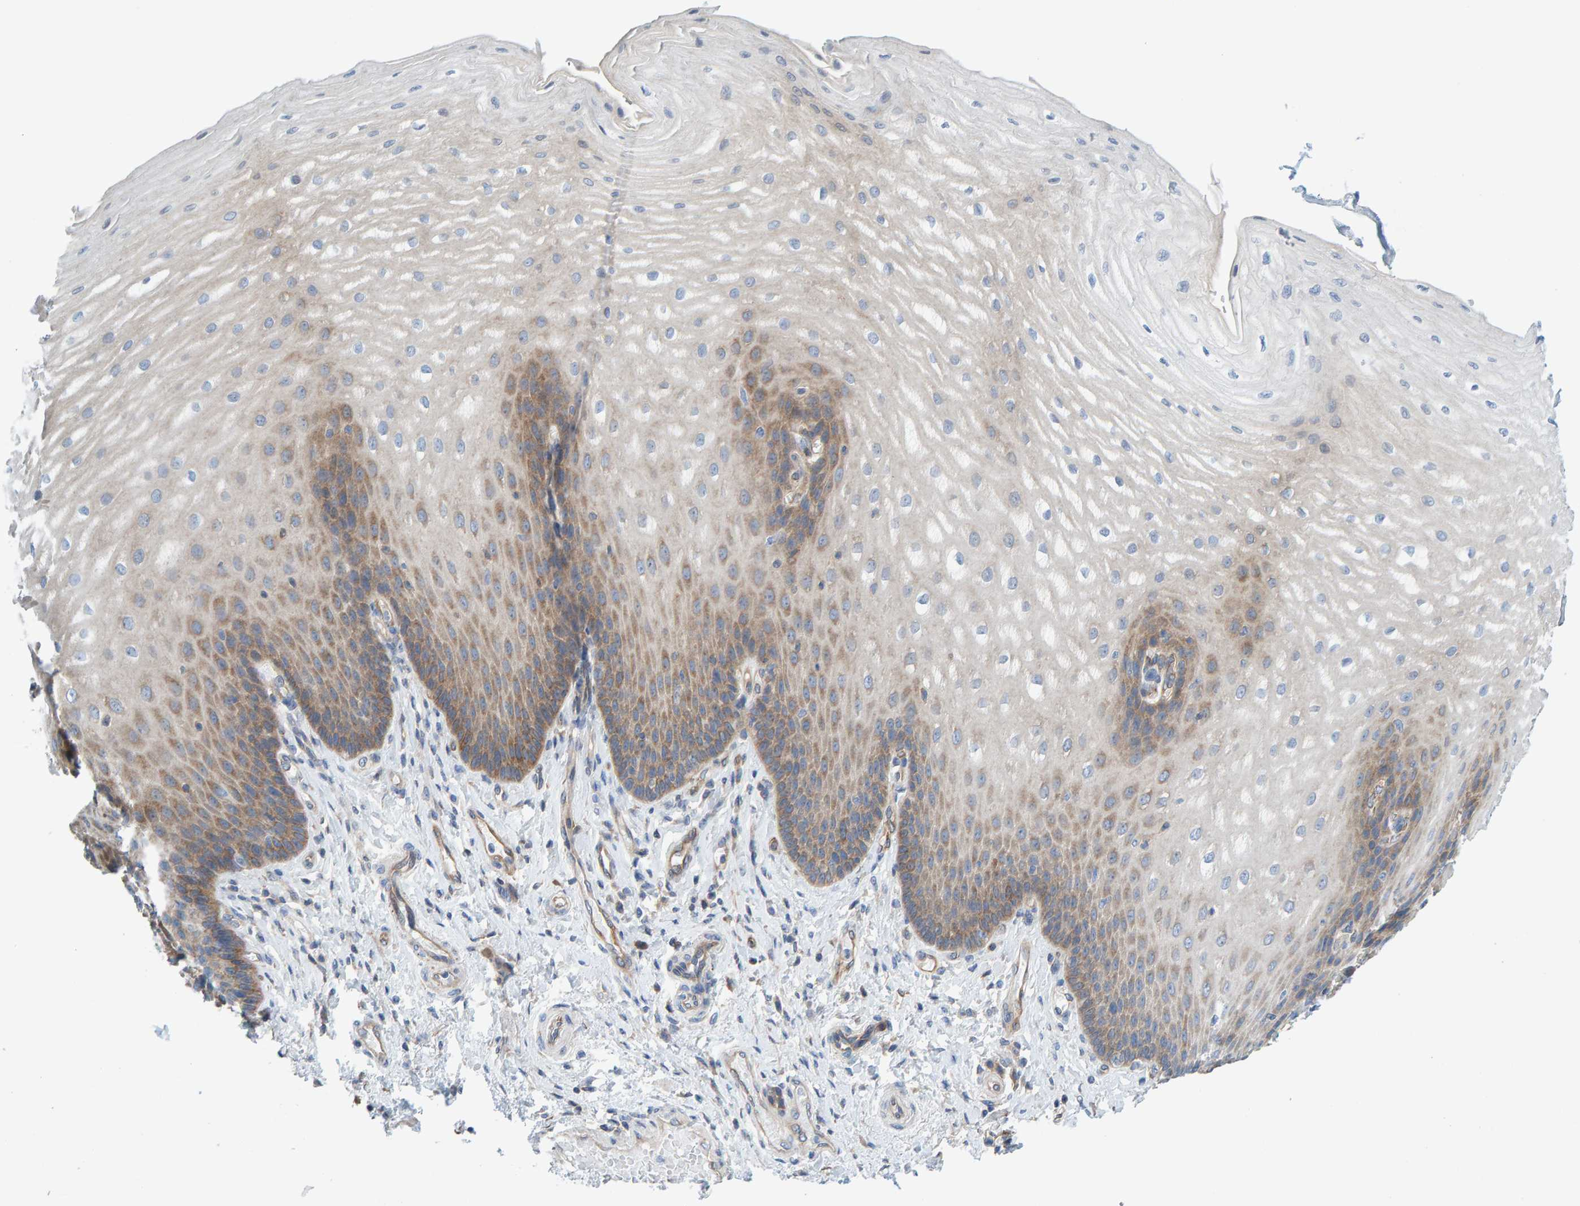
{"staining": {"intensity": "moderate", "quantity": "25%-75%", "location": "cytoplasmic/membranous"}, "tissue": "esophagus", "cell_type": "Squamous epithelial cells", "image_type": "normal", "snomed": [{"axis": "morphology", "description": "Normal tissue, NOS"}, {"axis": "topography", "description": "Esophagus"}], "caption": "The histopathology image demonstrates staining of normal esophagus, revealing moderate cytoplasmic/membranous protein expression (brown color) within squamous epithelial cells.", "gene": "PRKD2", "patient": {"sex": "male", "age": 54}}